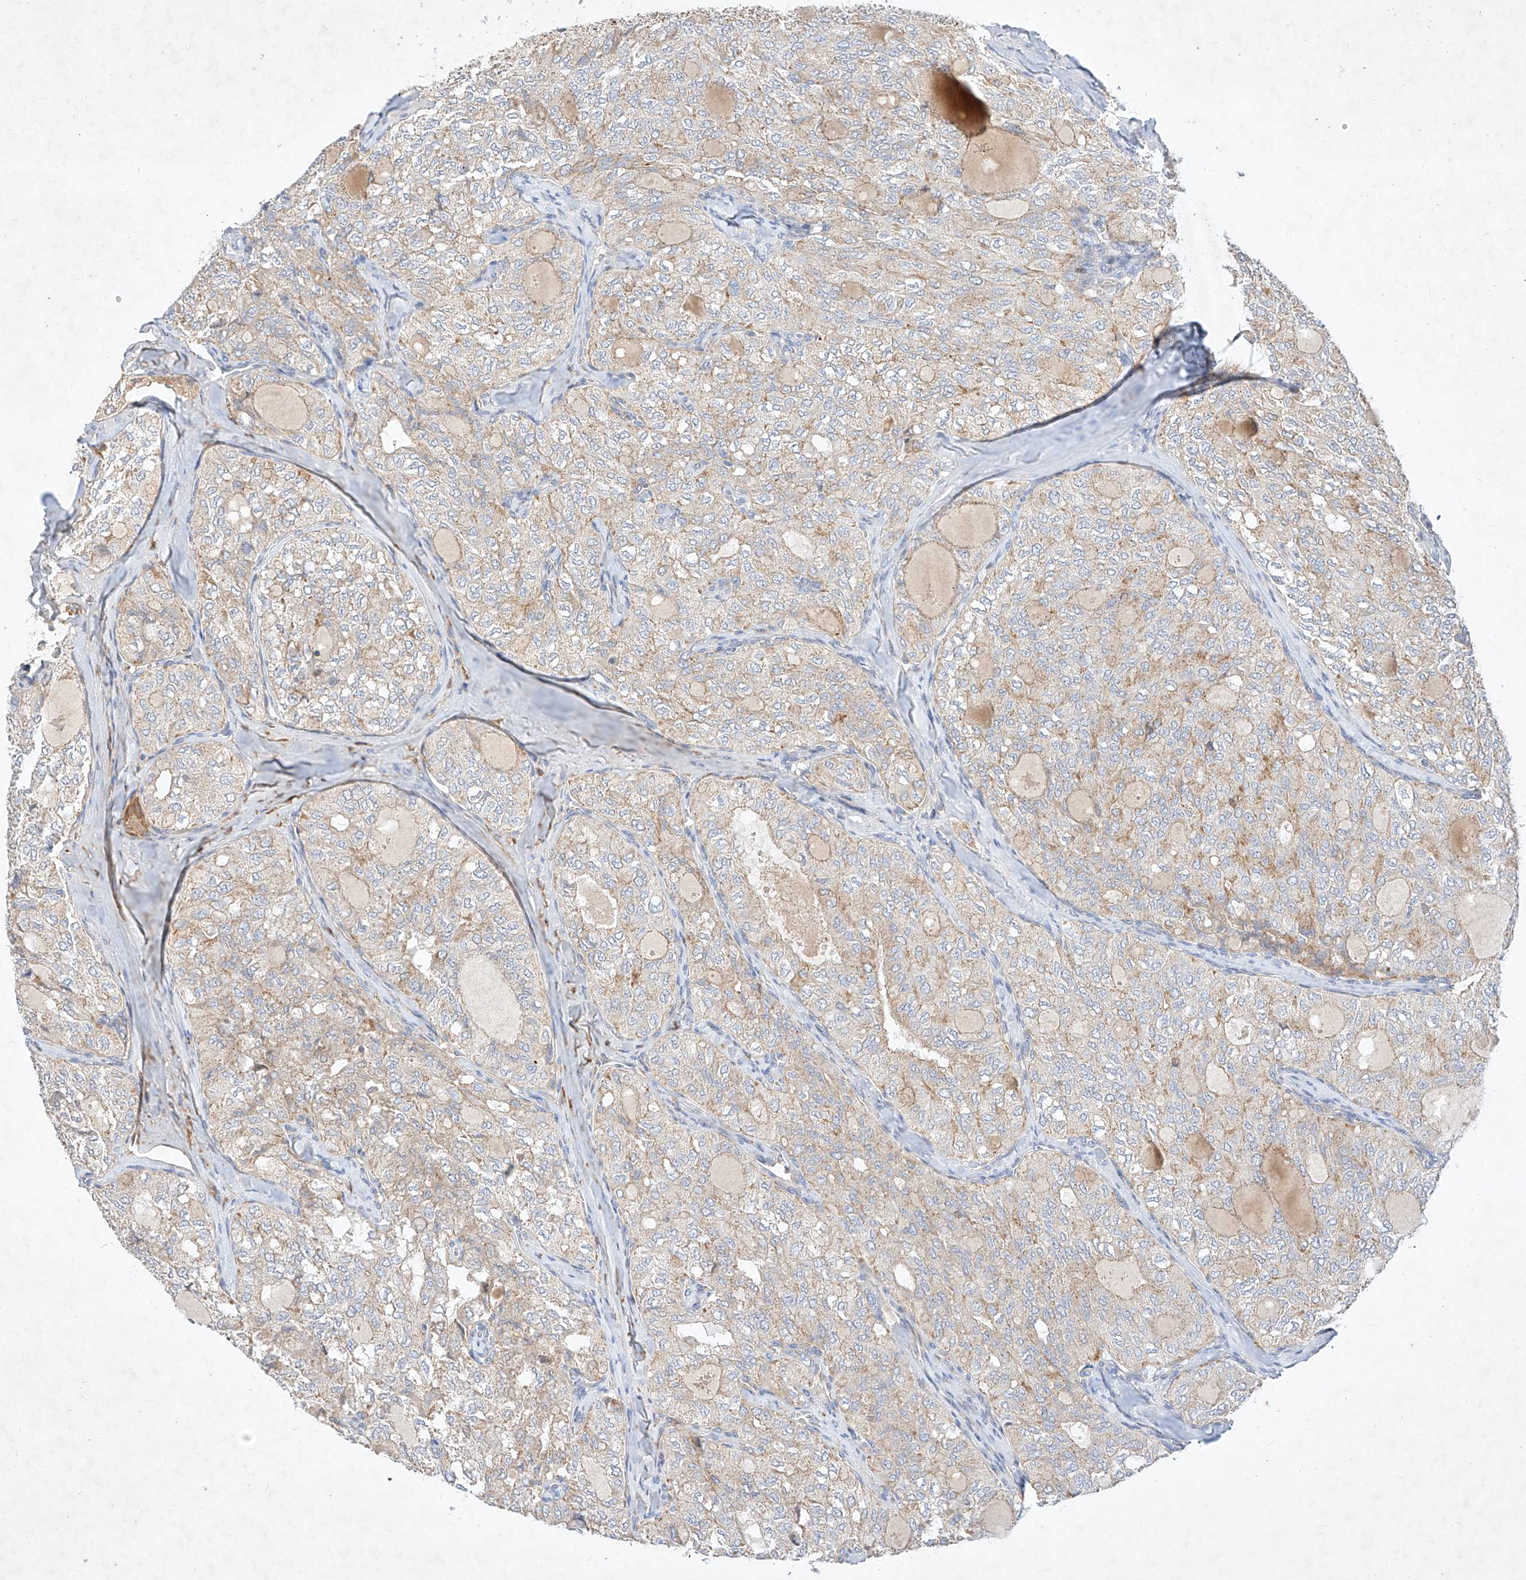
{"staining": {"intensity": "weak", "quantity": "<25%", "location": "cytoplasmic/membranous"}, "tissue": "thyroid cancer", "cell_type": "Tumor cells", "image_type": "cancer", "snomed": [{"axis": "morphology", "description": "Follicular adenoma carcinoma, NOS"}, {"axis": "topography", "description": "Thyroid gland"}], "caption": "Follicular adenoma carcinoma (thyroid) was stained to show a protein in brown. There is no significant positivity in tumor cells.", "gene": "OSGEPL1", "patient": {"sex": "male", "age": 75}}